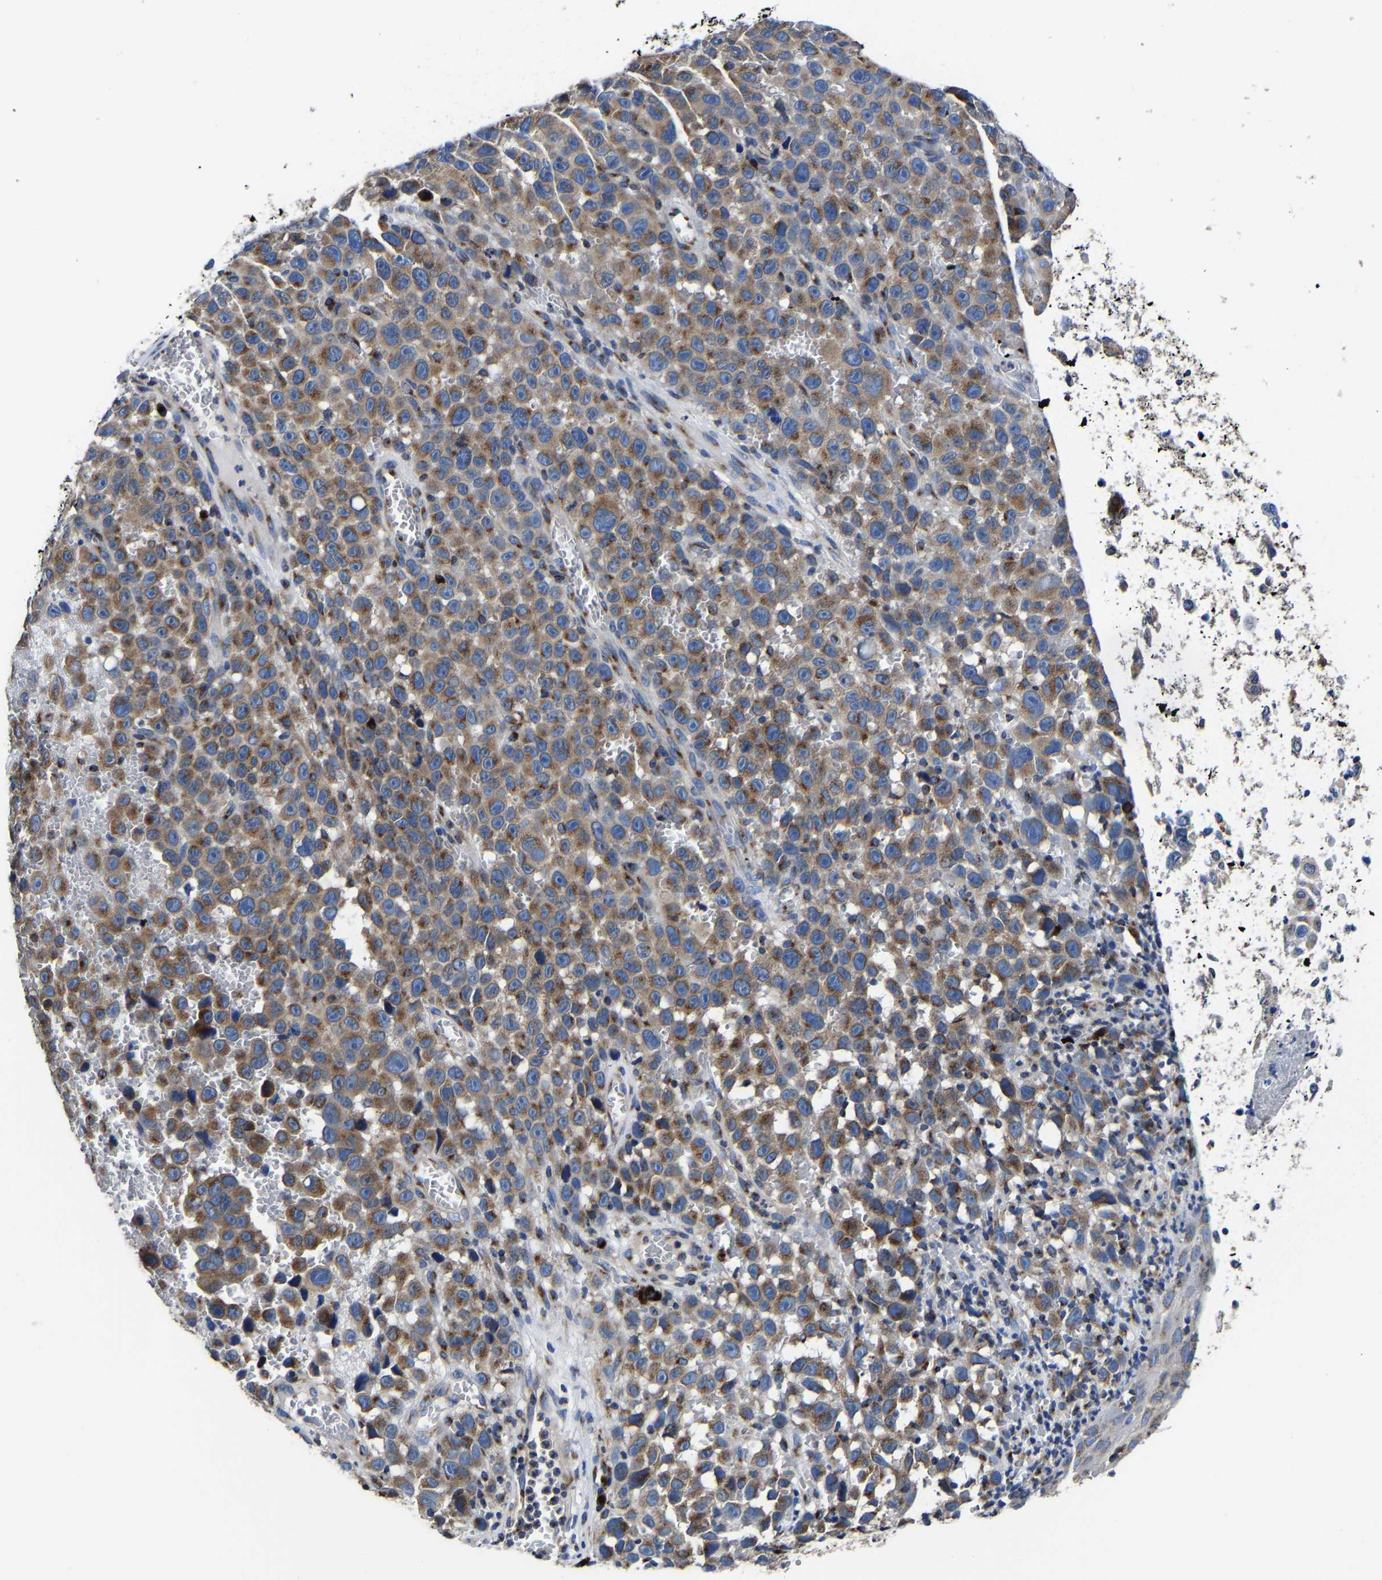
{"staining": {"intensity": "moderate", "quantity": "25%-75%", "location": "cytoplasmic/membranous"}, "tissue": "skin cancer", "cell_type": "Tumor cells", "image_type": "cancer", "snomed": [{"axis": "morphology", "description": "Squamous cell carcinoma, NOS"}, {"axis": "topography", "description": "Skin"}], "caption": "About 25%-75% of tumor cells in skin cancer display moderate cytoplasmic/membranous protein expression as visualized by brown immunohistochemical staining.", "gene": "EBAG9", "patient": {"sex": "female", "age": 44}}